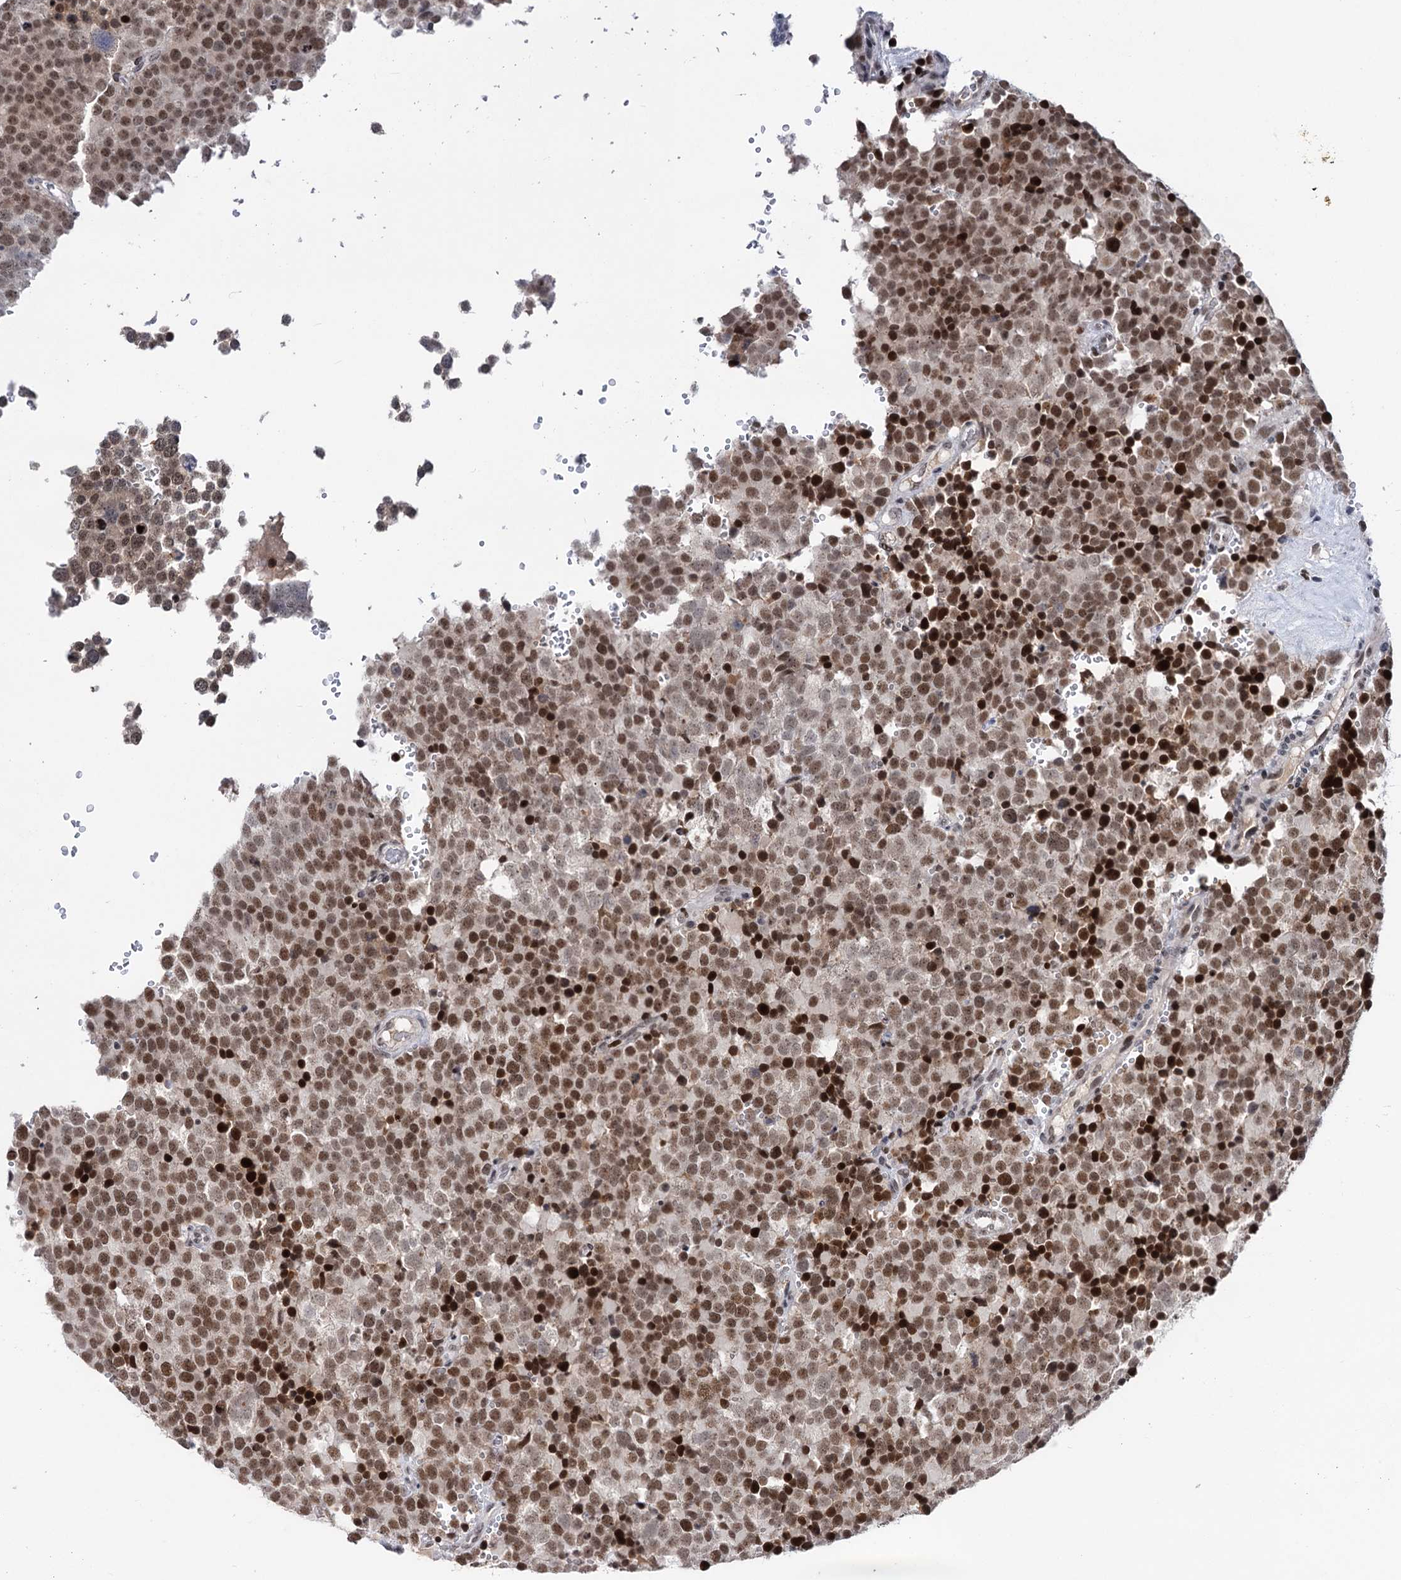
{"staining": {"intensity": "moderate", "quantity": ">75%", "location": "nuclear"}, "tissue": "testis cancer", "cell_type": "Tumor cells", "image_type": "cancer", "snomed": [{"axis": "morphology", "description": "Seminoma, NOS"}, {"axis": "topography", "description": "Testis"}], "caption": "Testis cancer (seminoma) stained for a protein exhibits moderate nuclear positivity in tumor cells. (DAB (3,3'-diaminobenzidine) IHC, brown staining for protein, blue staining for nuclei).", "gene": "ZCCHC10", "patient": {"sex": "male", "age": 71}}